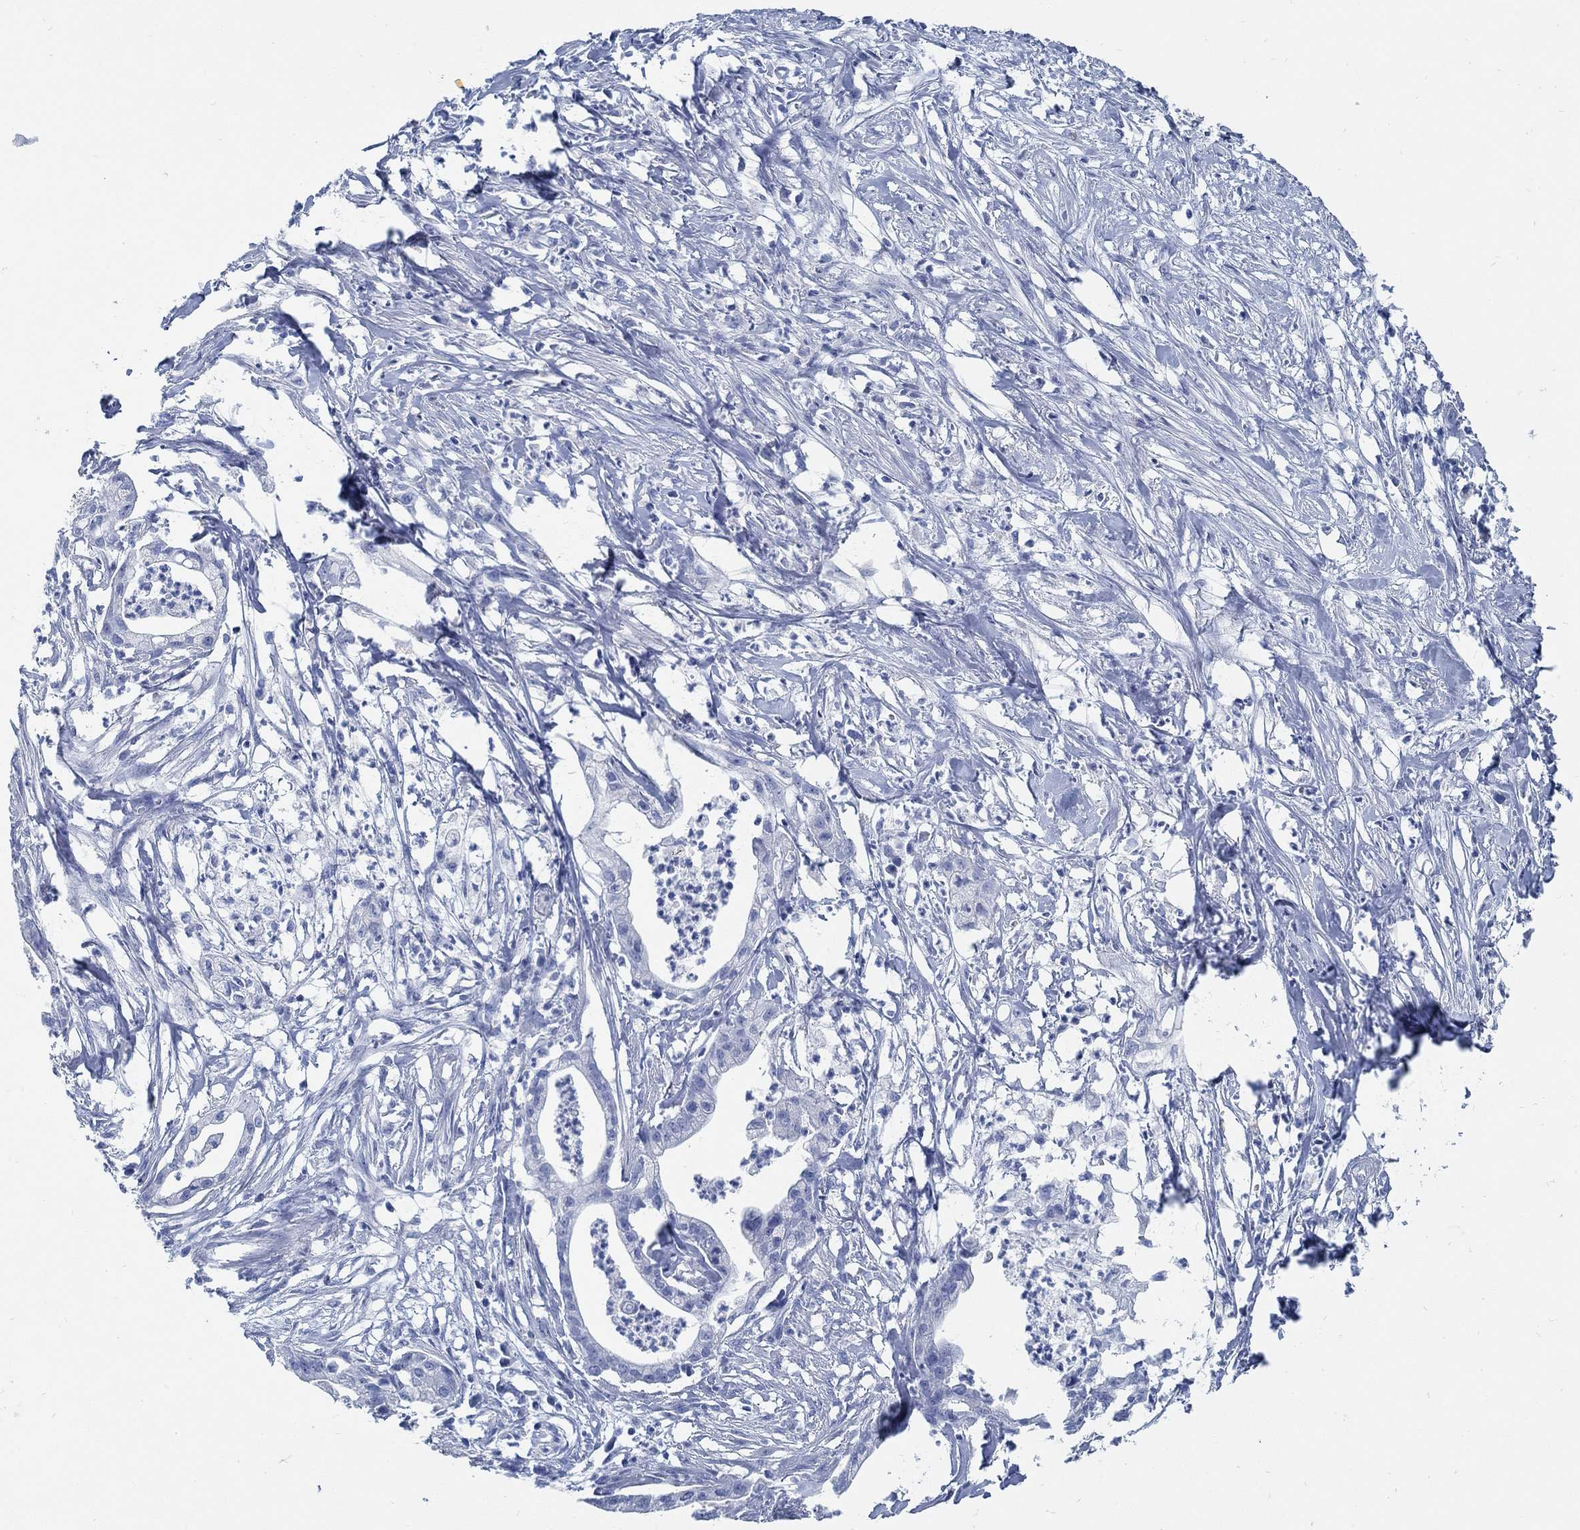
{"staining": {"intensity": "negative", "quantity": "none", "location": "none"}, "tissue": "pancreatic cancer", "cell_type": "Tumor cells", "image_type": "cancer", "snomed": [{"axis": "morphology", "description": "Normal tissue, NOS"}, {"axis": "morphology", "description": "Adenocarcinoma, NOS"}, {"axis": "topography", "description": "Pancreas"}], "caption": "High power microscopy micrograph of an immunohistochemistry image of pancreatic adenocarcinoma, revealing no significant staining in tumor cells.", "gene": "SLC45A1", "patient": {"sex": "female", "age": 58}}